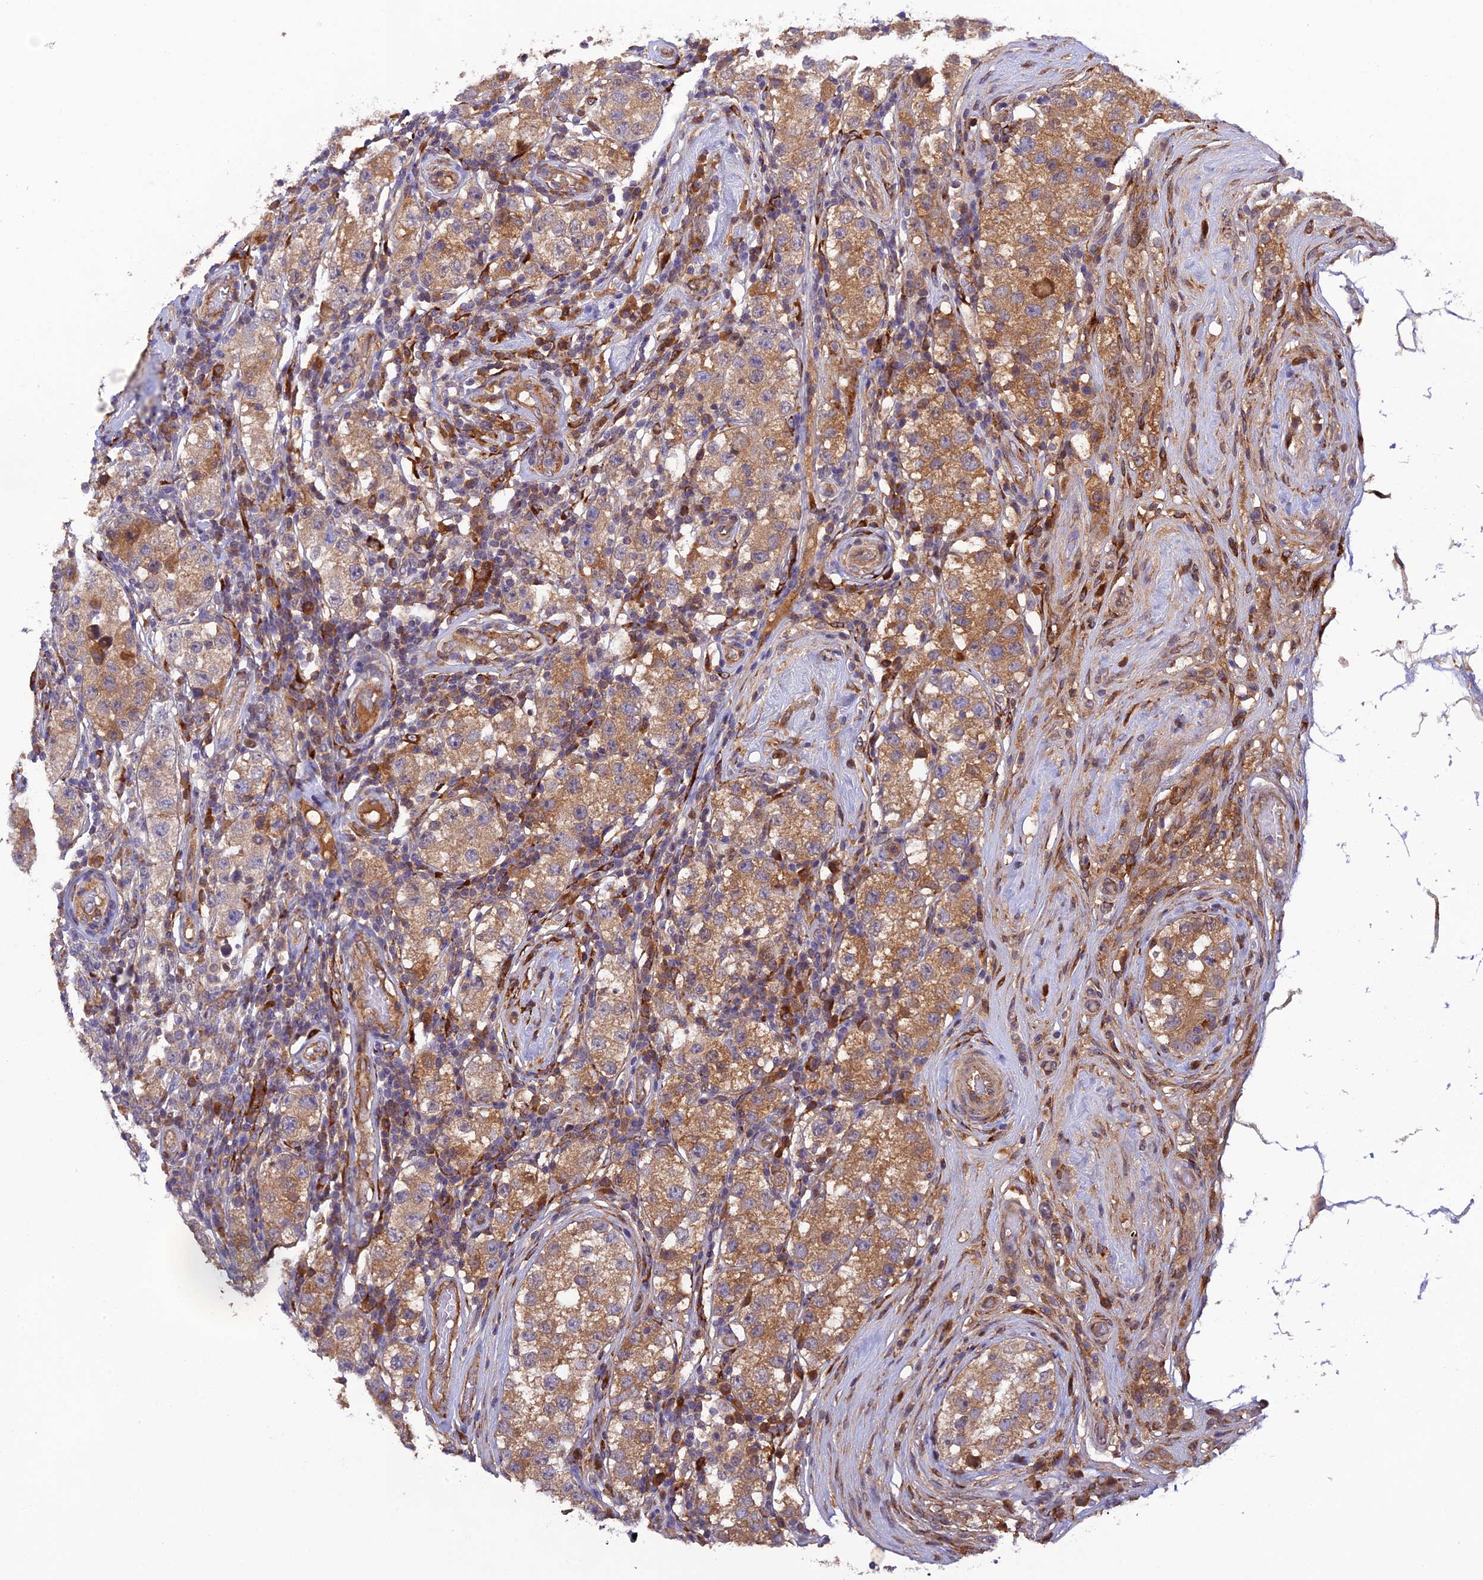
{"staining": {"intensity": "moderate", "quantity": ">75%", "location": "cytoplasmic/membranous"}, "tissue": "testis cancer", "cell_type": "Tumor cells", "image_type": "cancer", "snomed": [{"axis": "morphology", "description": "Seminoma, NOS"}, {"axis": "topography", "description": "Testis"}], "caption": "This photomicrograph exhibits immunohistochemistry (IHC) staining of testis cancer (seminoma), with medium moderate cytoplasmic/membranous positivity in approximately >75% of tumor cells.", "gene": "P3H3", "patient": {"sex": "male", "age": 34}}